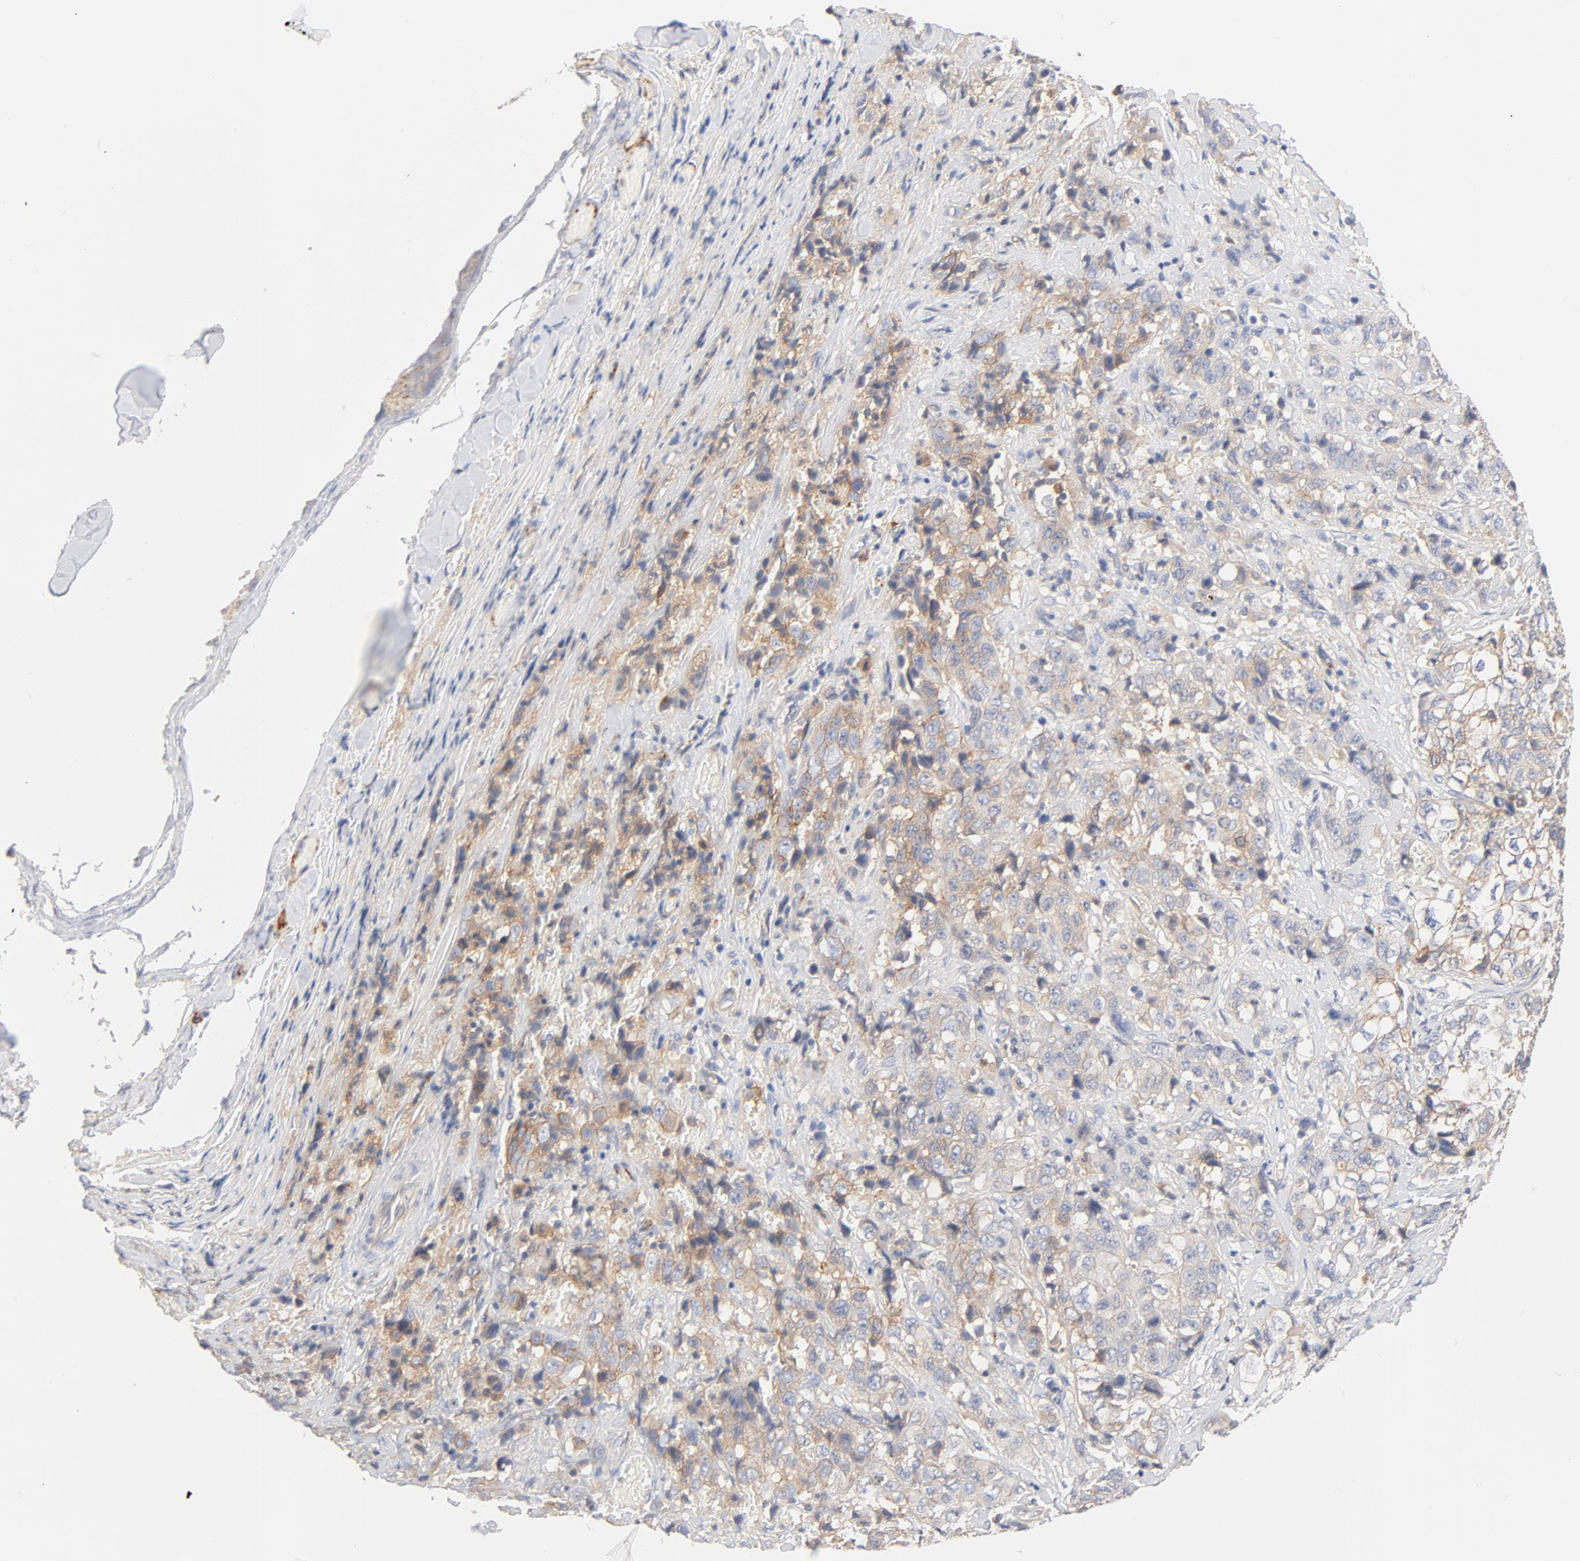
{"staining": {"intensity": "moderate", "quantity": ">75%", "location": "cytoplasmic/membranous"}, "tissue": "stomach cancer", "cell_type": "Tumor cells", "image_type": "cancer", "snomed": [{"axis": "morphology", "description": "Adenocarcinoma, NOS"}, {"axis": "topography", "description": "Stomach"}], "caption": "Brown immunohistochemical staining in stomach cancer exhibits moderate cytoplasmic/membranous staining in about >75% of tumor cells.", "gene": "SRC", "patient": {"sex": "male", "age": 48}}